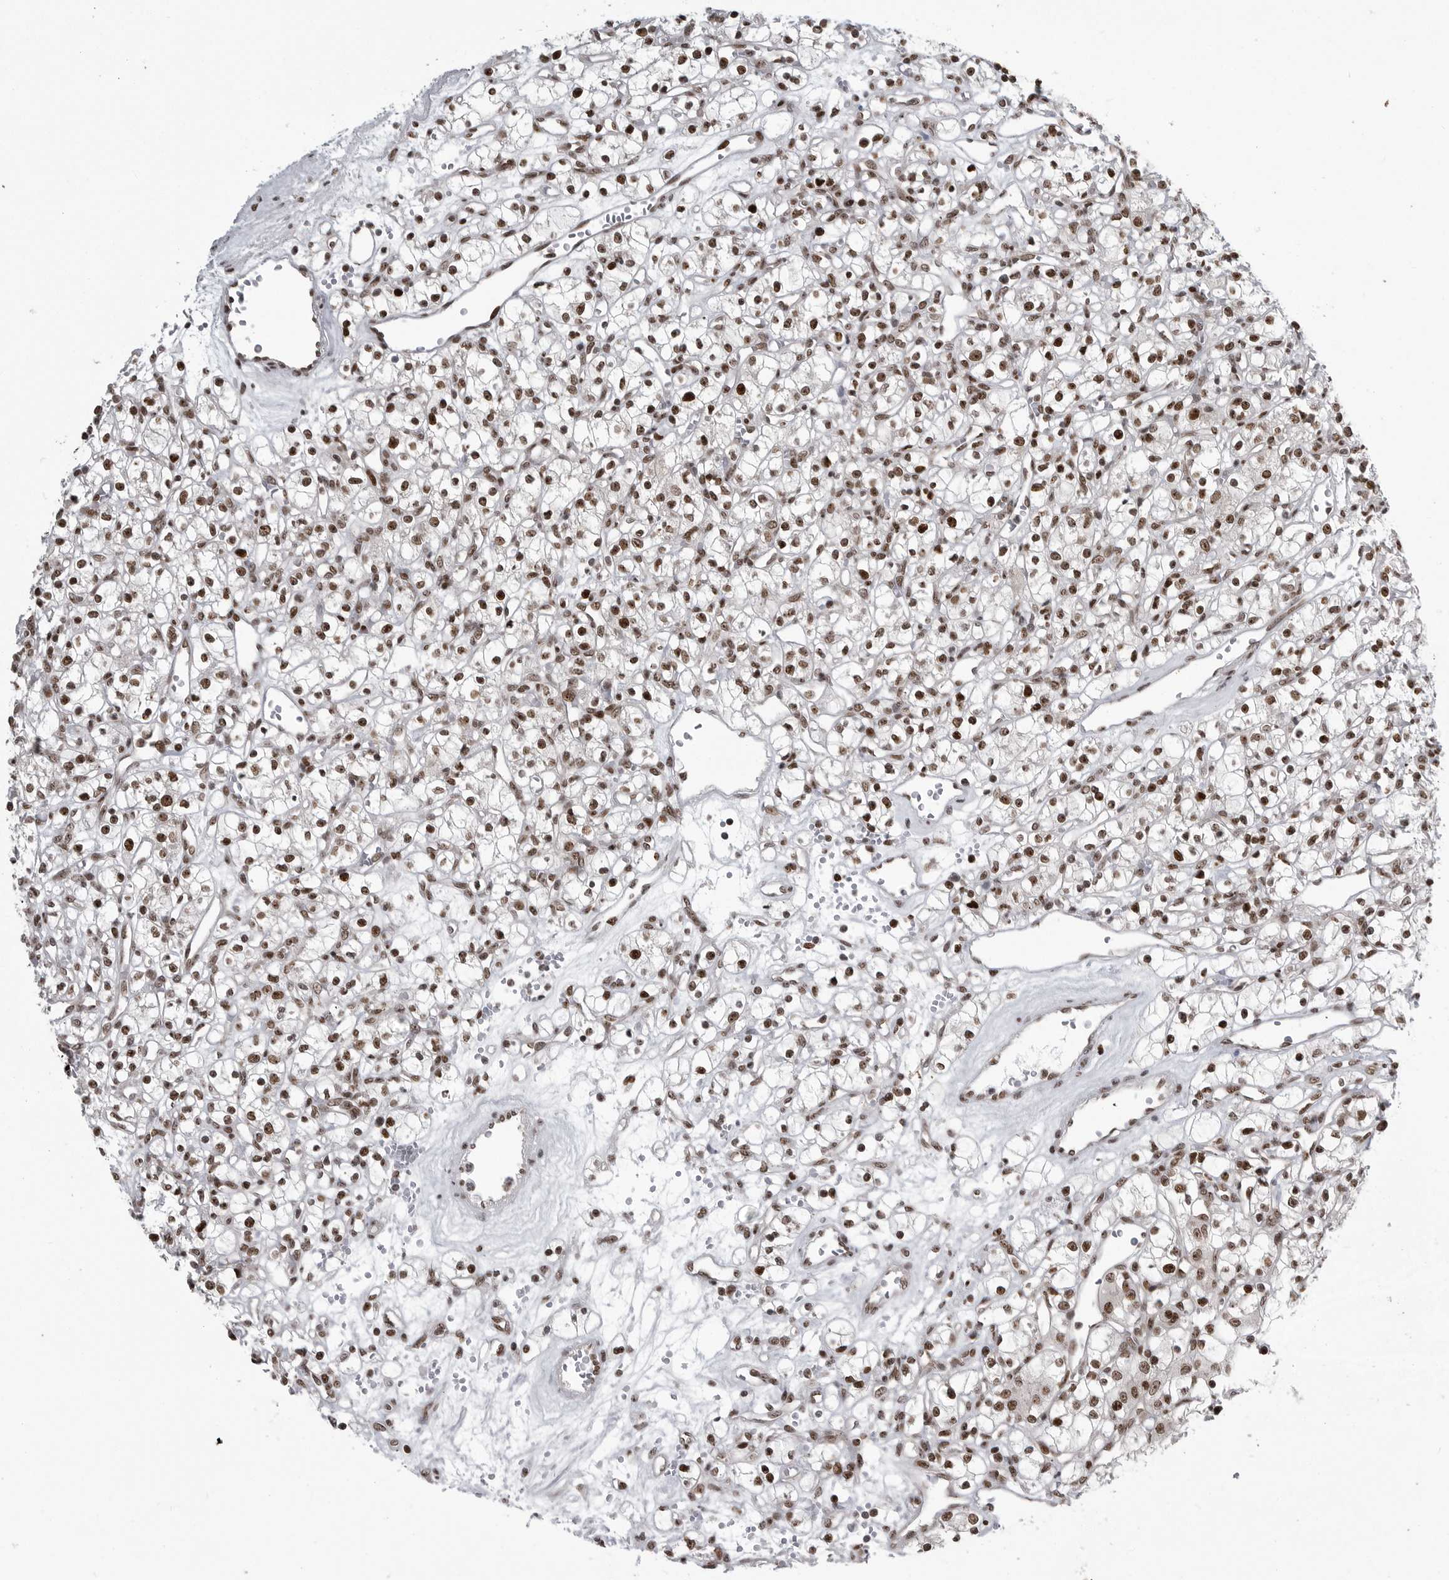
{"staining": {"intensity": "moderate", "quantity": ">75%", "location": "nuclear"}, "tissue": "renal cancer", "cell_type": "Tumor cells", "image_type": "cancer", "snomed": [{"axis": "morphology", "description": "Adenocarcinoma, NOS"}, {"axis": "topography", "description": "Kidney"}], "caption": "A micrograph of human adenocarcinoma (renal) stained for a protein displays moderate nuclear brown staining in tumor cells.", "gene": "YAF2", "patient": {"sex": "female", "age": 59}}